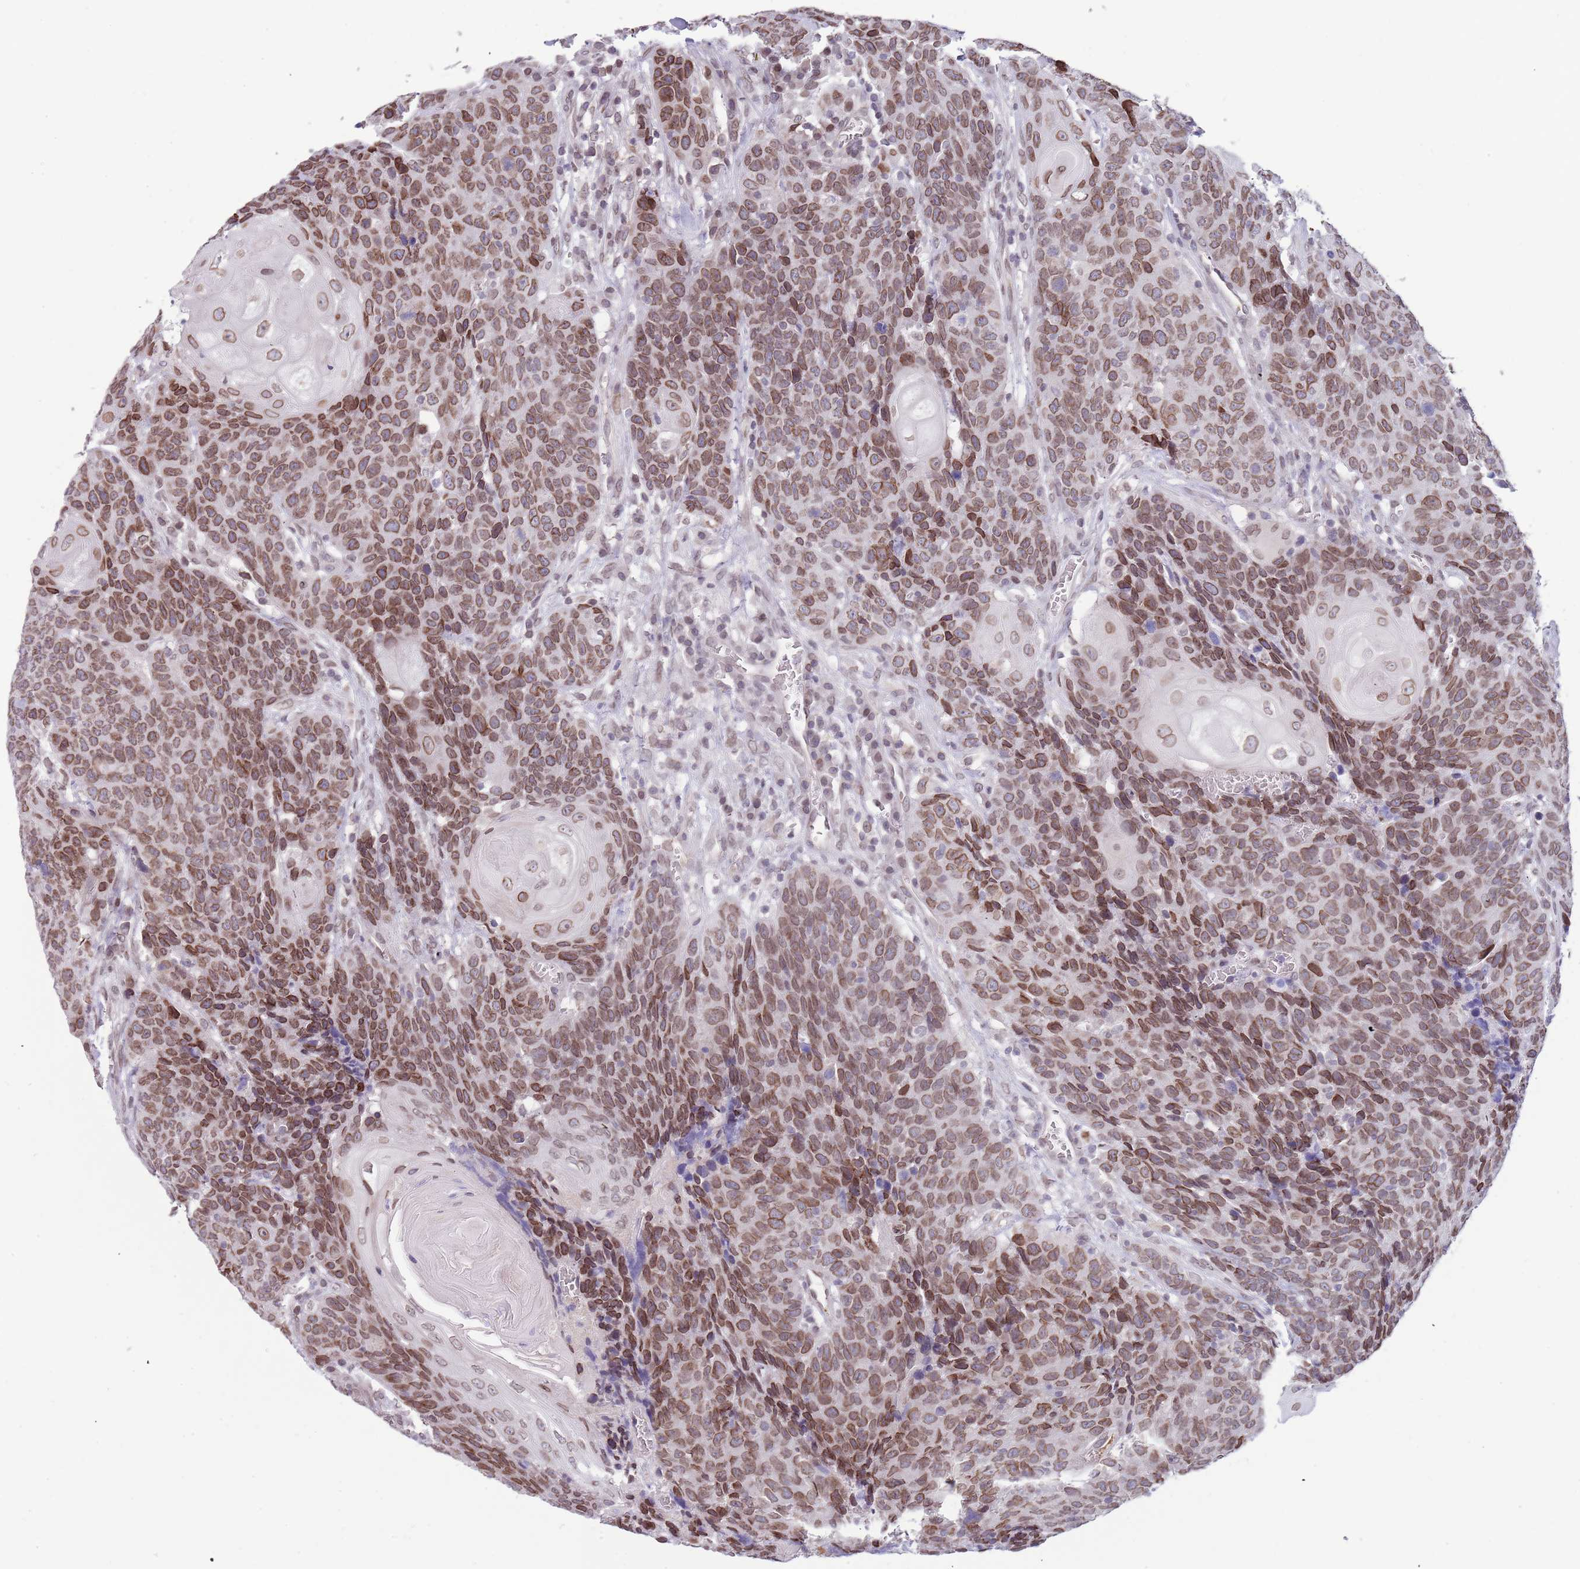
{"staining": {"intensity": "moderate", "quantity": ">75%", "location": "cytoplasmic/membranous,nuclear"}, "tissue": "head and neck cancer", "cell_type": "Tumor cells", "image_type": "cancer", "snomed": [{"axis": "morphology", "description": "Squamous cell carcinoma, NOS"}, {"axis": "topography", "description": "Head-Neck"}], "caption": "A high-resolution photomicrograph shows immunohistochemistry (IHC) staining of head and neck squamous cell carcinoma, which displays moderate cytoplasmic/membranous and nuclear staining in about >75% of tumor cells.", "gene": "KLHDC2", "patient": {"sex": "male", "age": 66}}